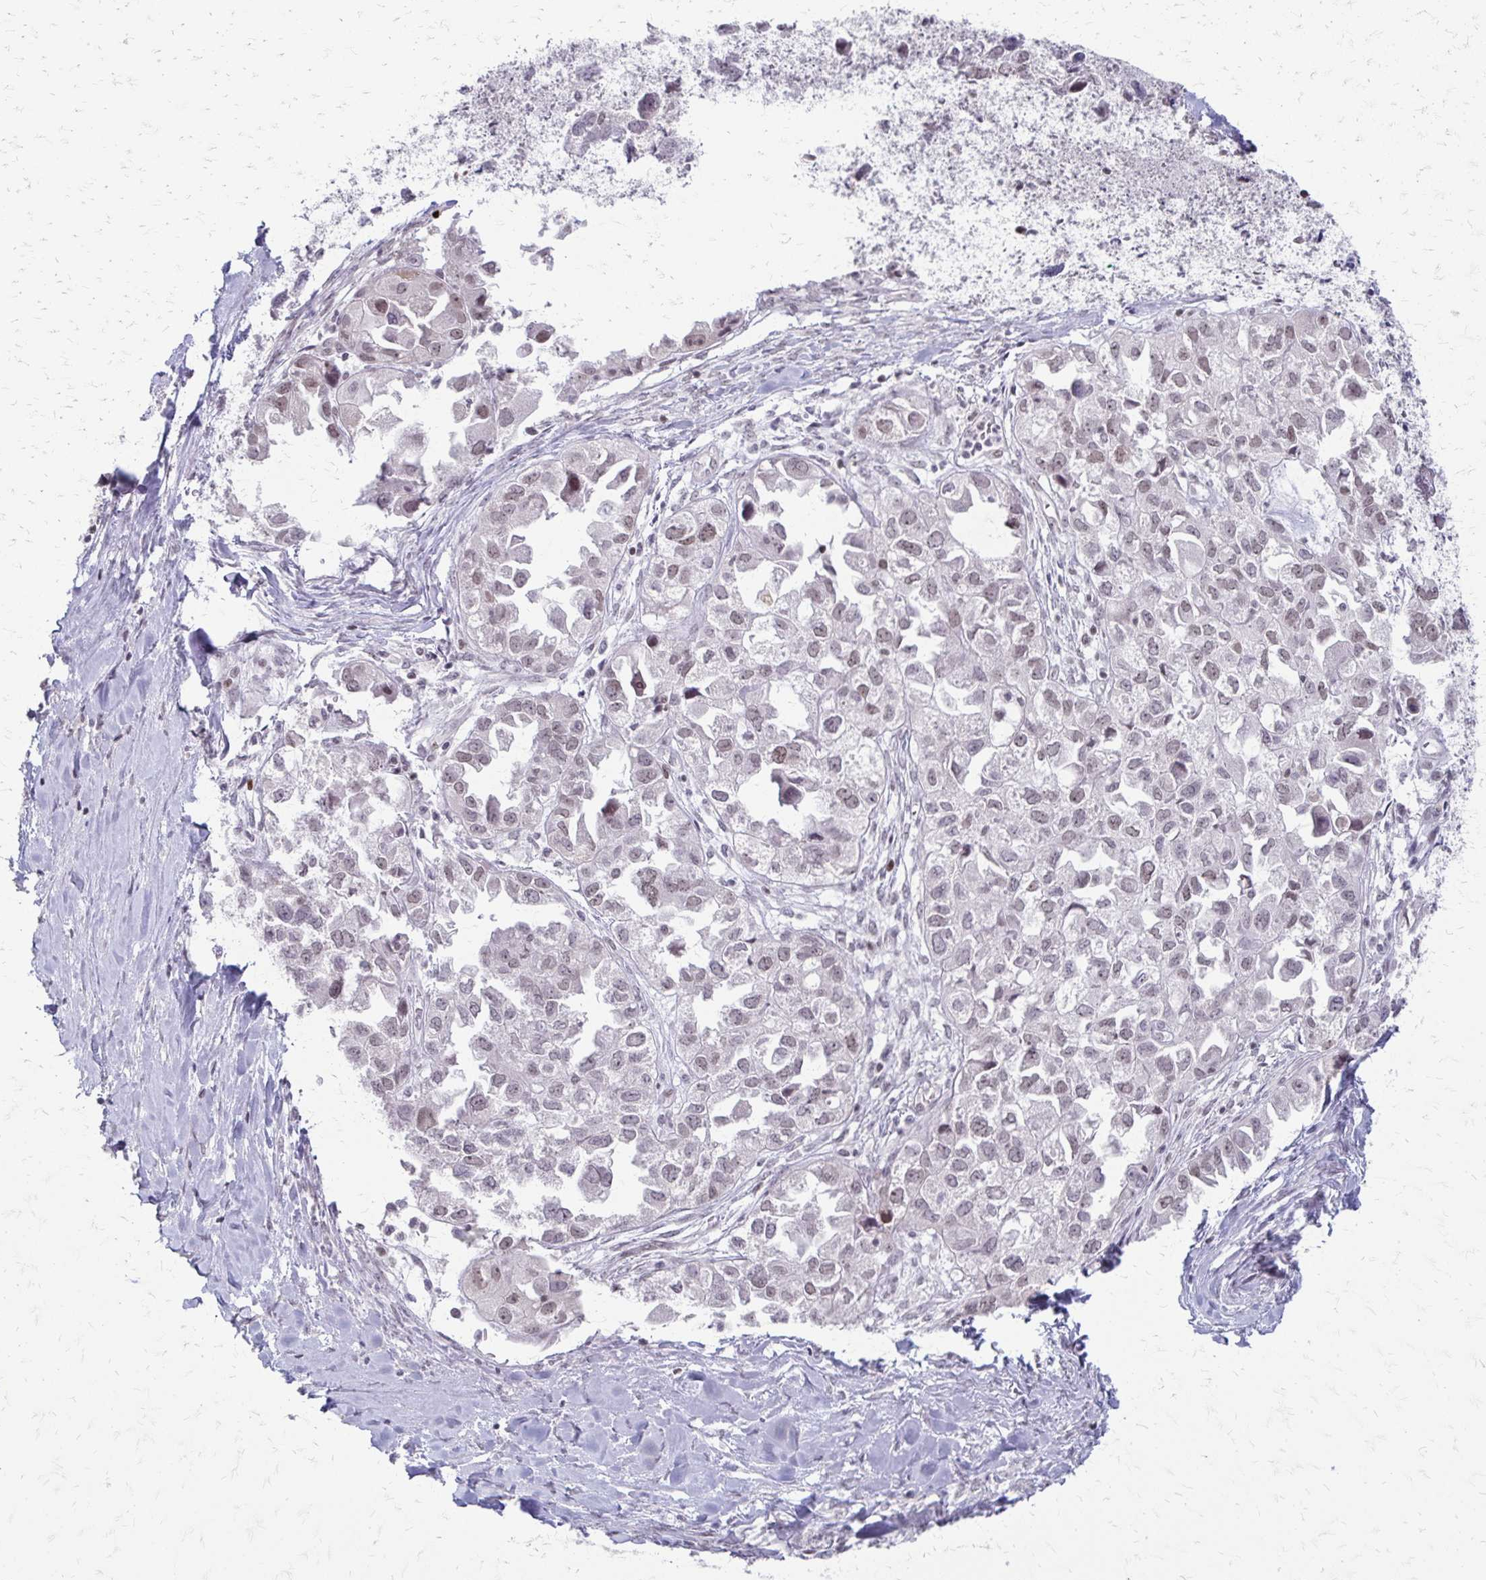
{"staining": {"intensity": "weak", "quantity": ">75%", "location": "nuclear"}, "tissue": "ovarian cancer", "cell_type": "Tumor cells", "image_type": "cancer", "snomed": [{"axis": "morphology", "description": "Cystadenocarcinoma, serous, NOS"}, {"axis": "topography", "description": "Ovary"}], "caption": "Weak nuclear protein staining is appreciated in about >75% of tumor cells in ovarian cancer.", "gene": "EED", "patient": {"sex": "female", "age": 84}}